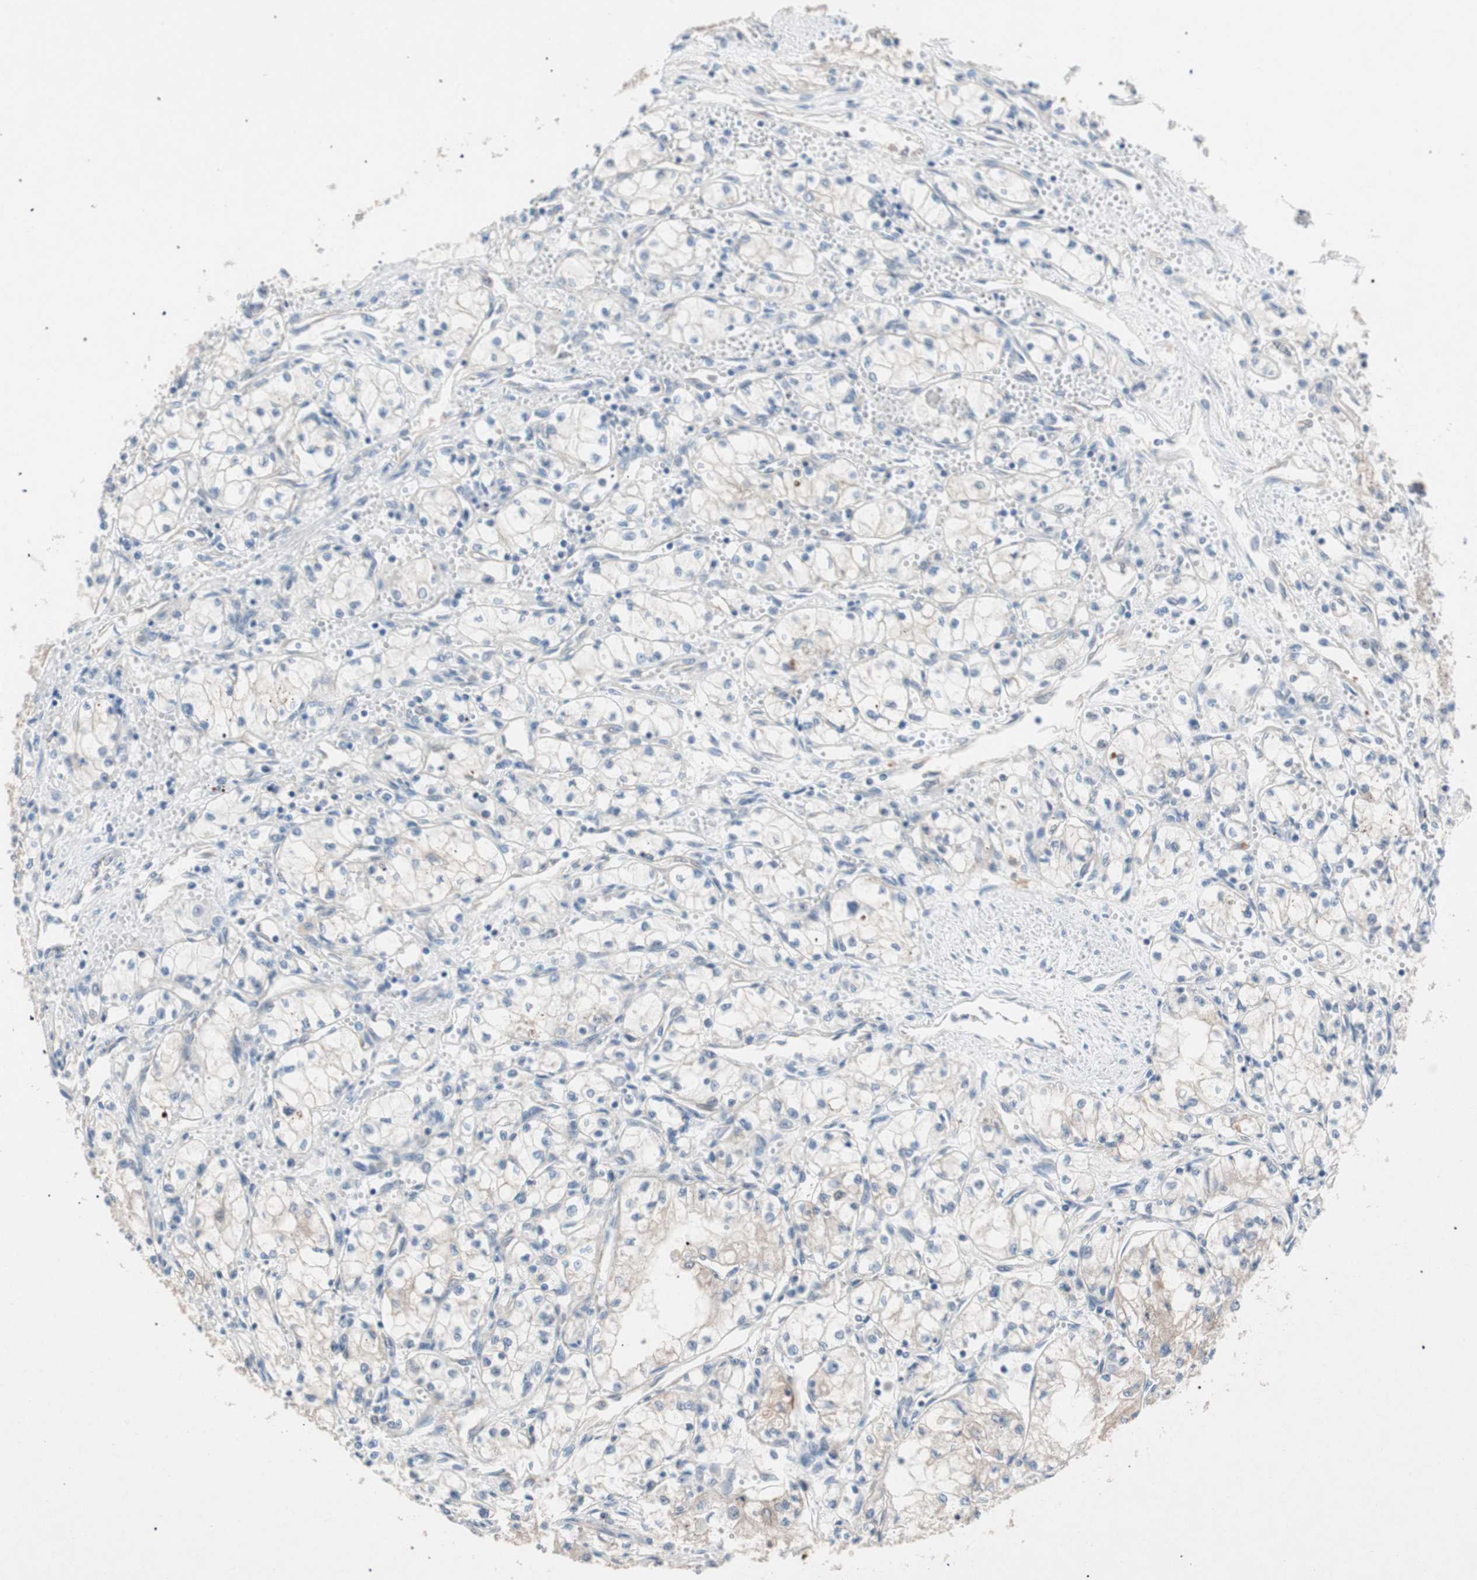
{"staining": {"intensity": "negative", "quantity": "none", "location": "none"}, "tissue": "renal cancer", "cell_type": "Tumor cells", "image_type": "cancer", "snomed": [{"axis": "morphology", "description": "Normal tissue, NOS"}, {"axis": "morphology", "description": "Adenocarcinoma, NOS"}, {"axis": "topography", "description": "Kidney"}], "caption": "The micrograph displays no significant positivity in tumor cells of renal cancer (adenocarcinoma). Brightfield microscopy of immunohistochemistry (IHC) stained with DAB (brown) and hematoxylin (blue), captured at high magnification.", "gene": "SMG1", "patient": {"sex": "male", "age": 59}}